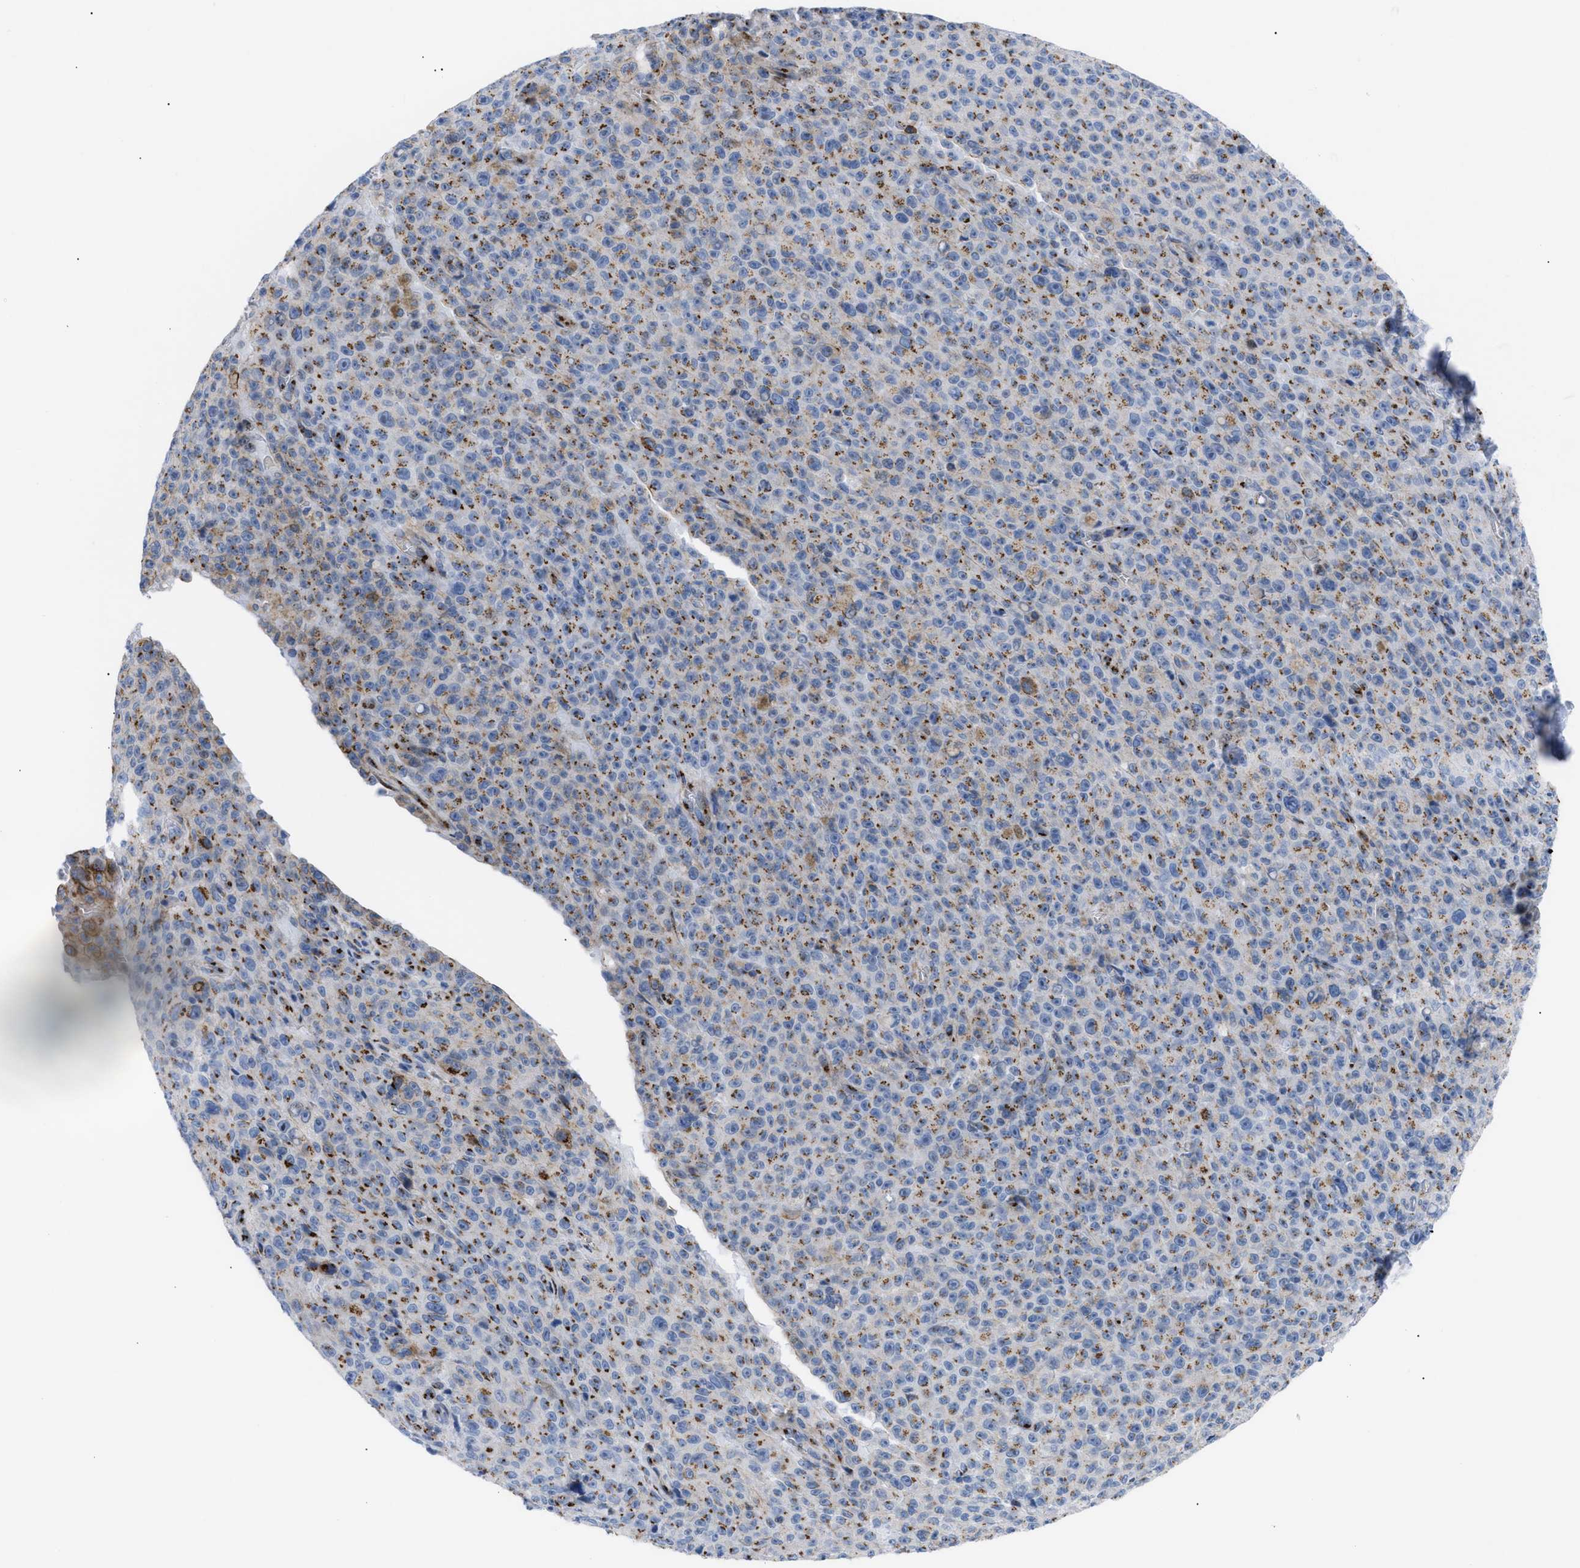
{"staining": {"intensity": "moderate", "quantity": ">75%", "location": "cytoplasmic/membranous"}, "tissue": "melanoma", "cell_type": "Tumor cells", "image_type": "cancer", "snomed": [{"axis": "morphology", "description": "Malignant melanoma, NOS"}, {"axis": "topography", "description": "Skin"}], "caption": "A histopathology image of melanoma stained for a protein displays moderate cytoplasmic/membranous brown staining in tumor cells.", "gene": "TMEM17", "patient": {"sex": "female", "age": 82}}